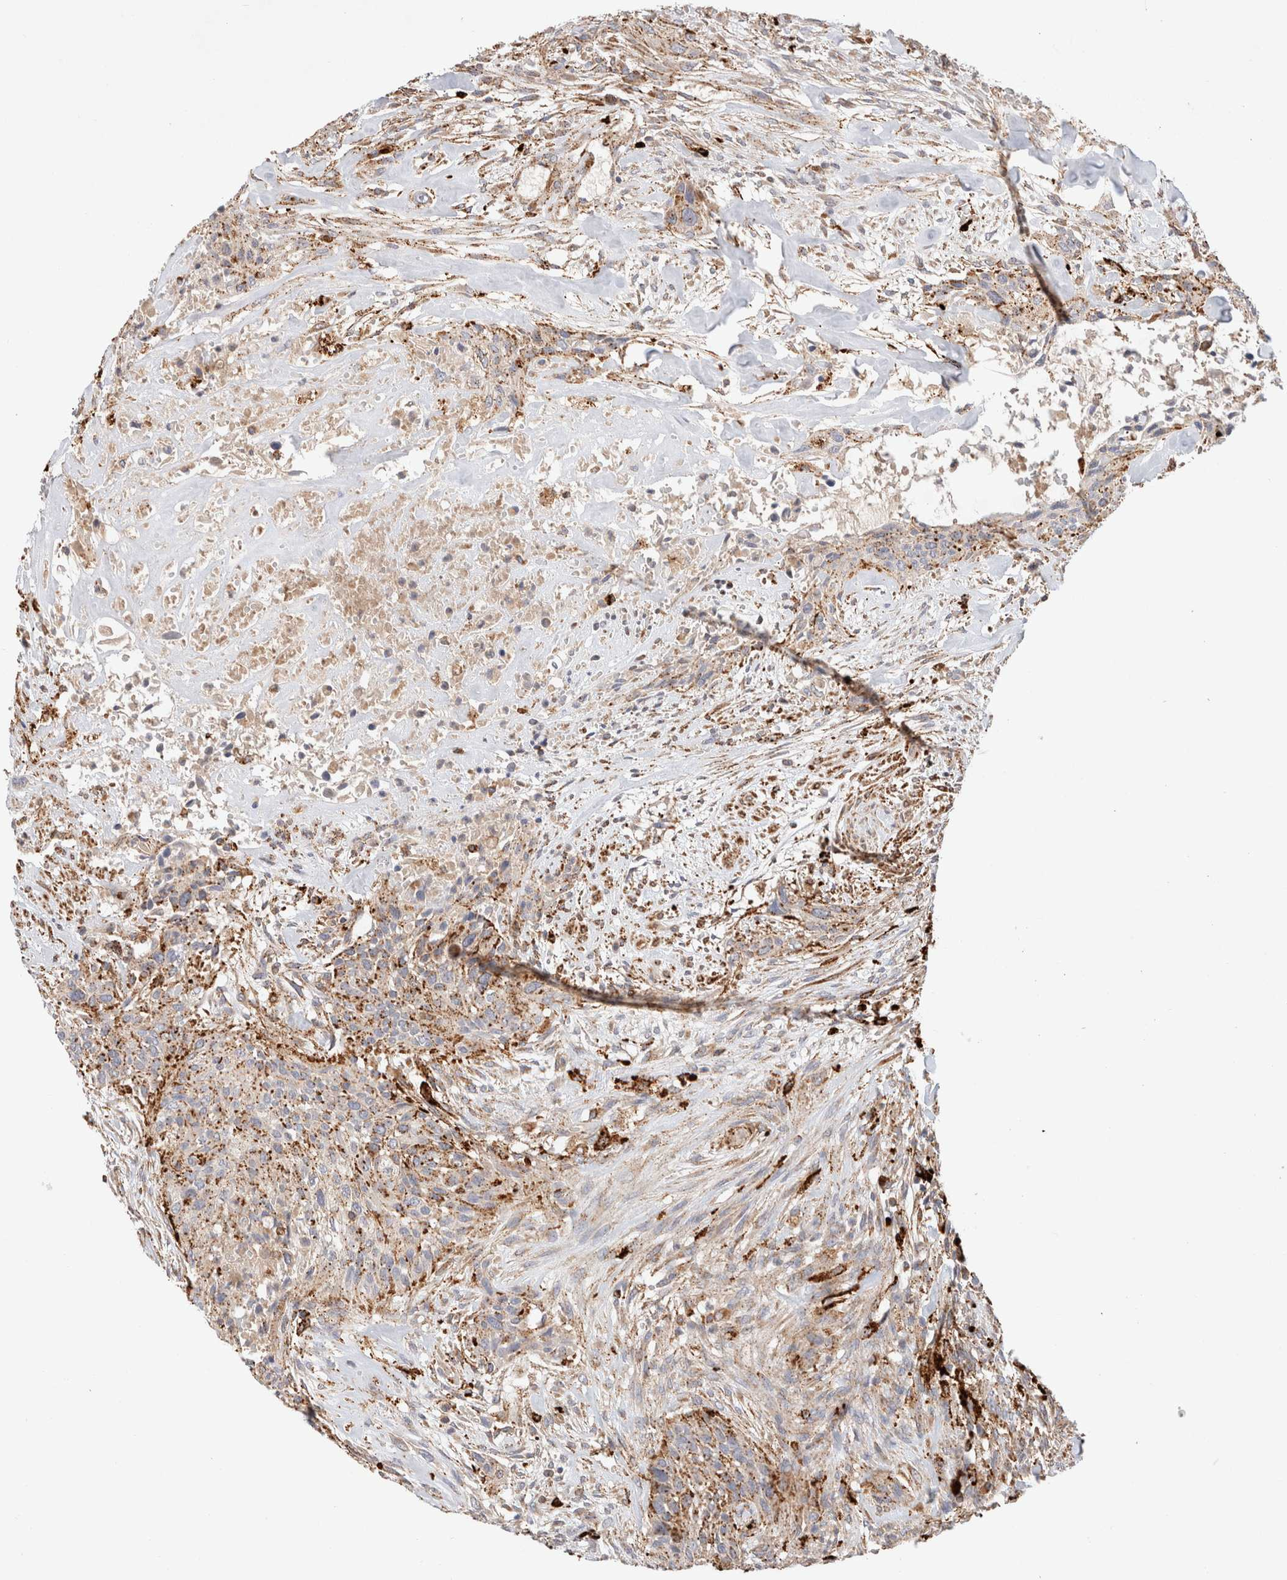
{"staining": {"intensity": "moderate", "quantity": ">75%", "location": "cytoplasmic/membranous"}, "tissue": "urothelial cancer", "cell_type": "Tumor cells", "image_type": "cancer", "snomed": [{"axis": "morphology", "description": "Urothelial carcinoma, High grade"}, {"axis": "topography", "description": "Urinary bladder"}], "caption": "Protein expression by IHC exhibits moderate cytoplasmic/membranous staining in about >75% of tumor cells in high-grade urothelial carcinoma. (Stains: DAB (3,3'-diaminobenzidine) in brown, nuclei in blue, Microscopy: brightfield microscopy at high magnification).", "gene": "RABEPK", "patient": {"sex": "male", "age": 35}}